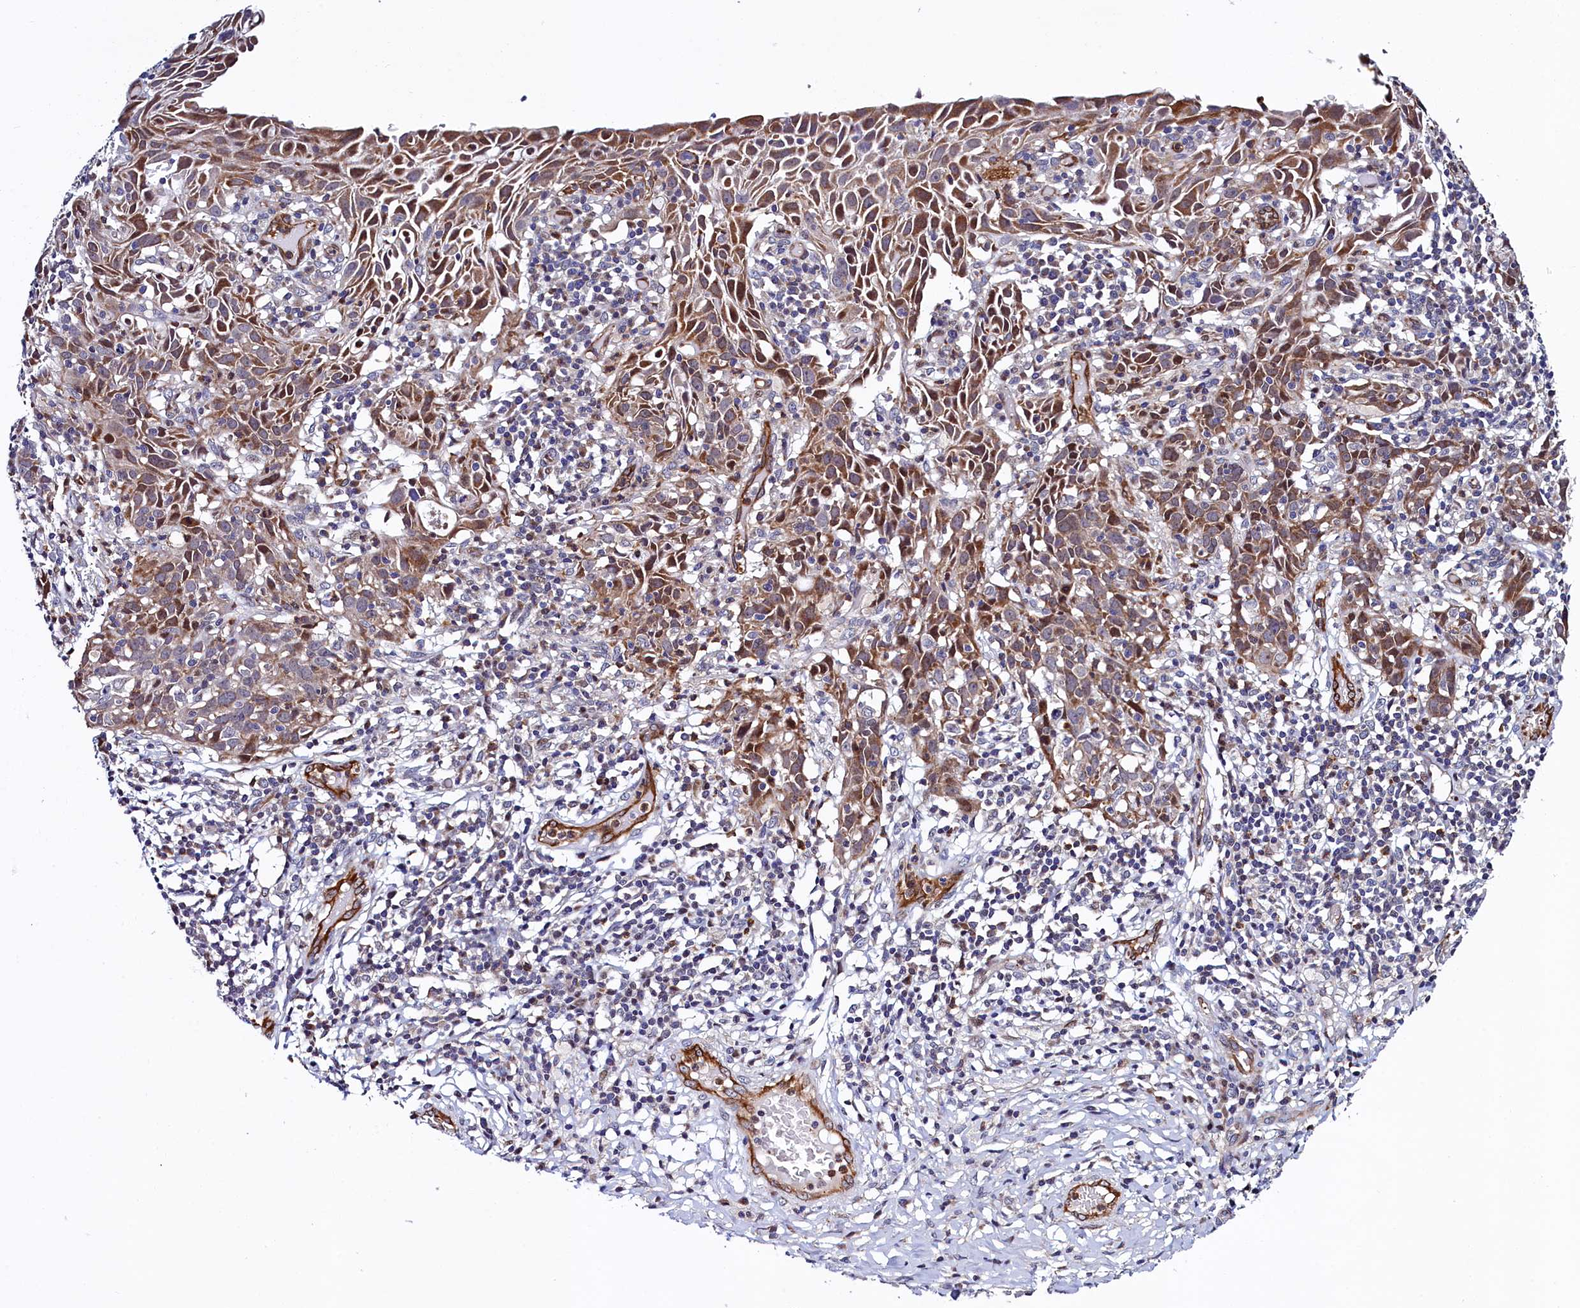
{"staining": {"intensity": "moderate", "quantity": ">75%", "location": "cytoplasmic/membranous"}, "tissue": "cervical cancer", "cell_type": "Tumor cells", "image_type": "cancer", "snomed": [{"axis": "morphology", "description": "Squamous cell carcinoma, NOS"}, {"axis": "topography", "description": "Cervix"}], "caption": "Protein positivity by immunohistochemistry (IHC) reveals moderate cytoplasmic/membranous expression in approximately >75% of tumor cells in cervical cancer. (Stains: DAB (3,3'-diaminobenzidine) in brown, nuclei in blue, Microscopy: brightfield microscopy at high magnification).", "gene": "PIK3C3", "patient": {"sex": "female", "age": 50}}